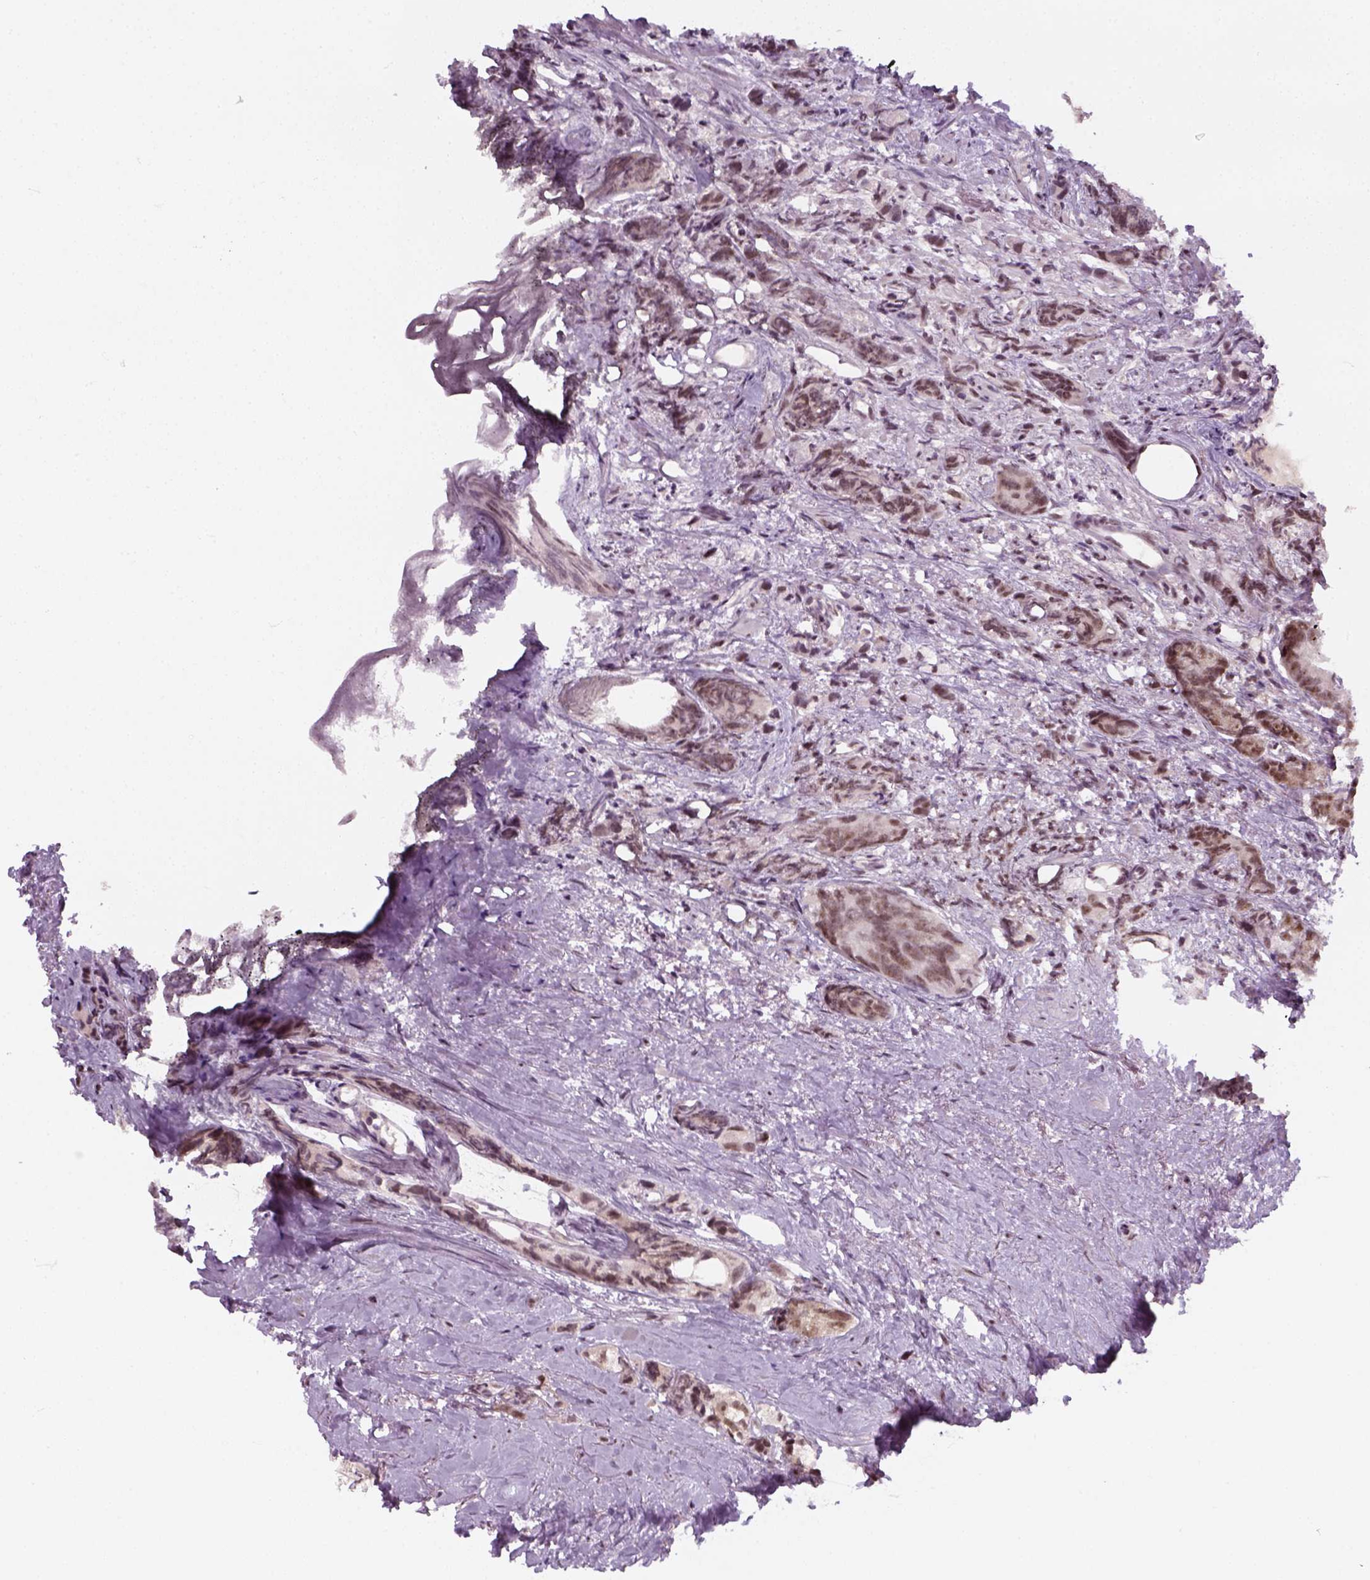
{"staining": {"intensity": "weak", "quantity": ">75%", "location": "nuclear"}, "tissue": "prostate cancer", "cell_type": "Tumor cells", "image_type": "cancer", "snomed": [{"axis": "morphology", "description": "Adenocarcinoma, High grade"}, {"axis": "topography", "description": "Prostate"}], "caption": "Tumor cells reveal low levels of weak nuclear staining in approximately >75% of cells in human prostate cancer. (Stains: DAB (3,3'-diaminobenzidine) in brown, nuclei in blue, Microscopy: brightfield microscopy at high magnification).", "gene": "GTF2F1", "patient": {"sex": "male", "age": 81}}